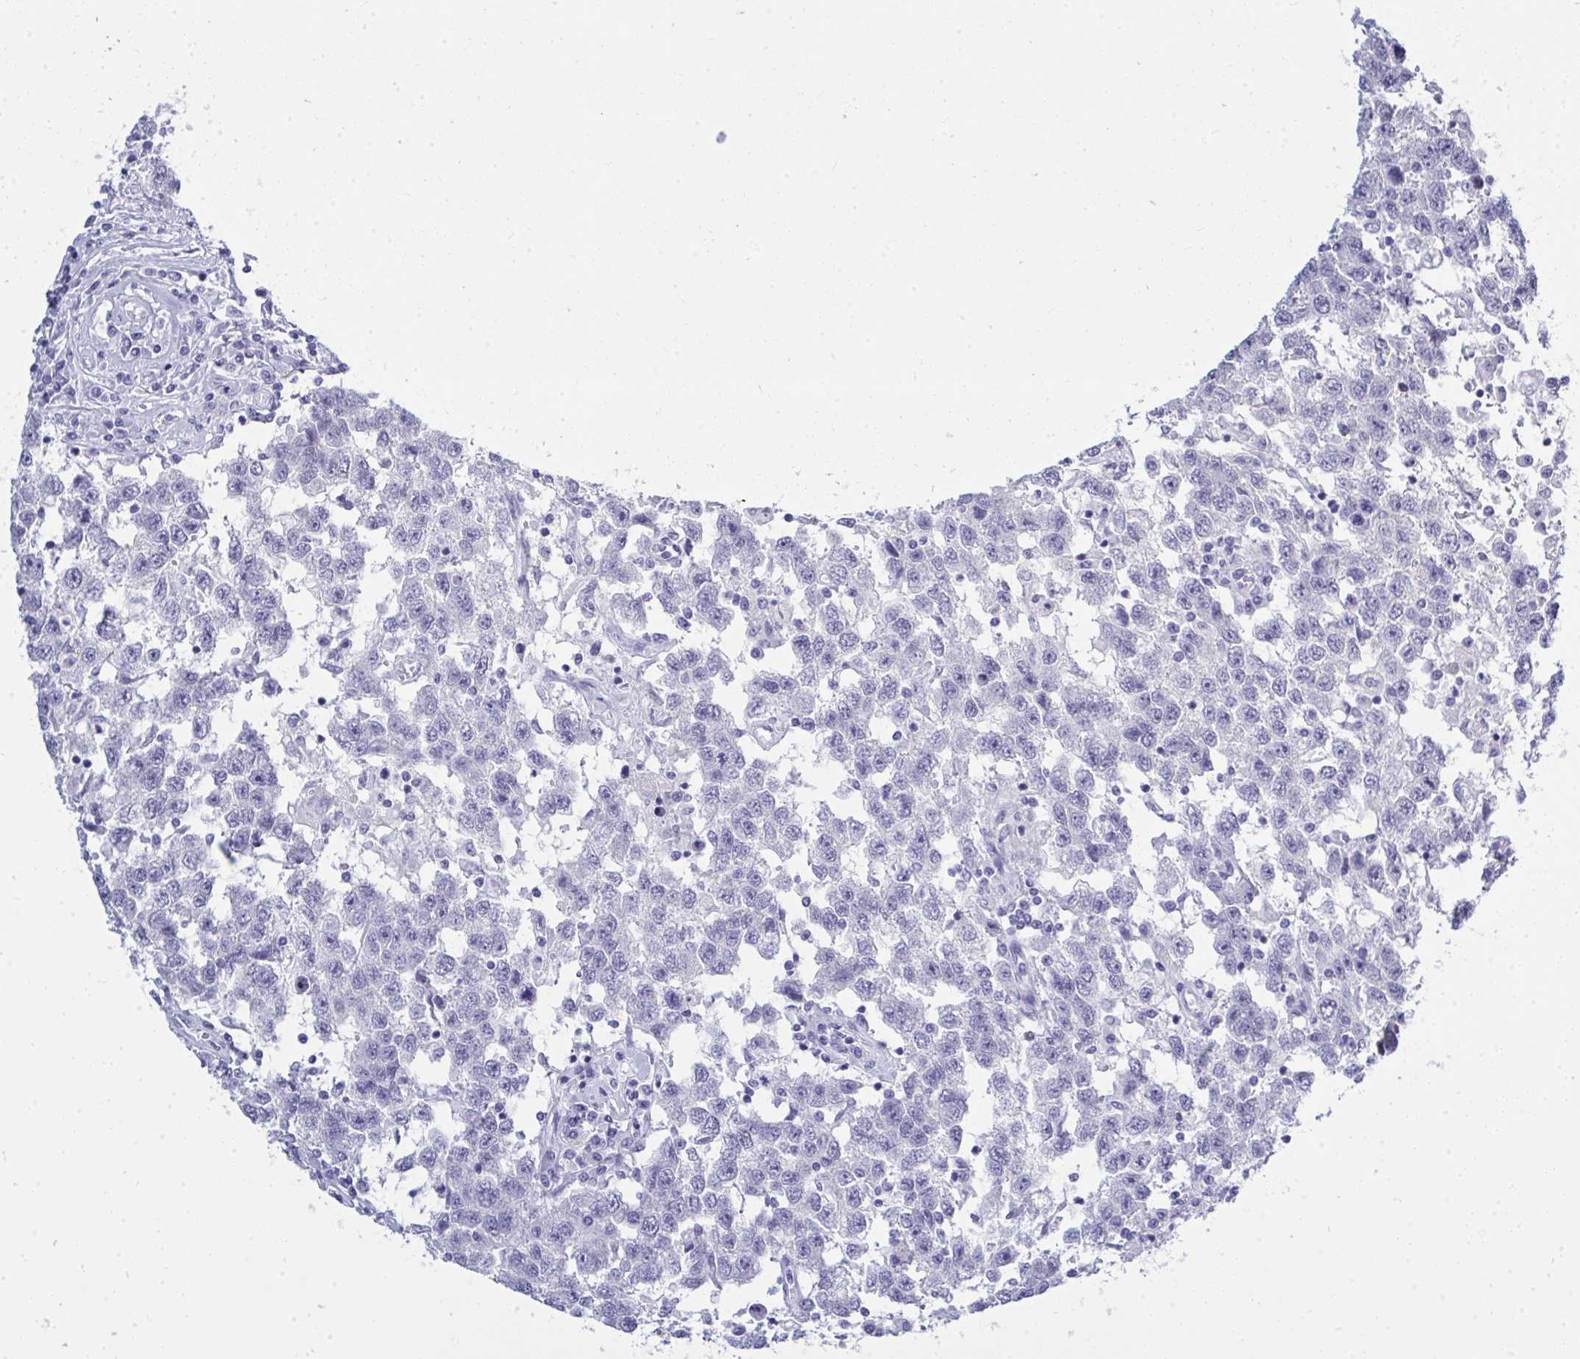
{"staining": {"intensity": "negative", "quantity": "none", "location": "none"}, "tissue": "testis cancer", "cell_type": "Tumor cells", "image_type": "cancer", "snomed": [{"axis": "morphology", "description": "Seminoma, NOS"}, {"axis": "topography", "description": "Testis"}], "caption": "The immunohistochemistry (IHC) photomicrograph has no significant expression in tumor cells of testis cancer (seminoma) tissue.", "gene": "QDPR", "patient": {"sex": "male", "age": 41}}